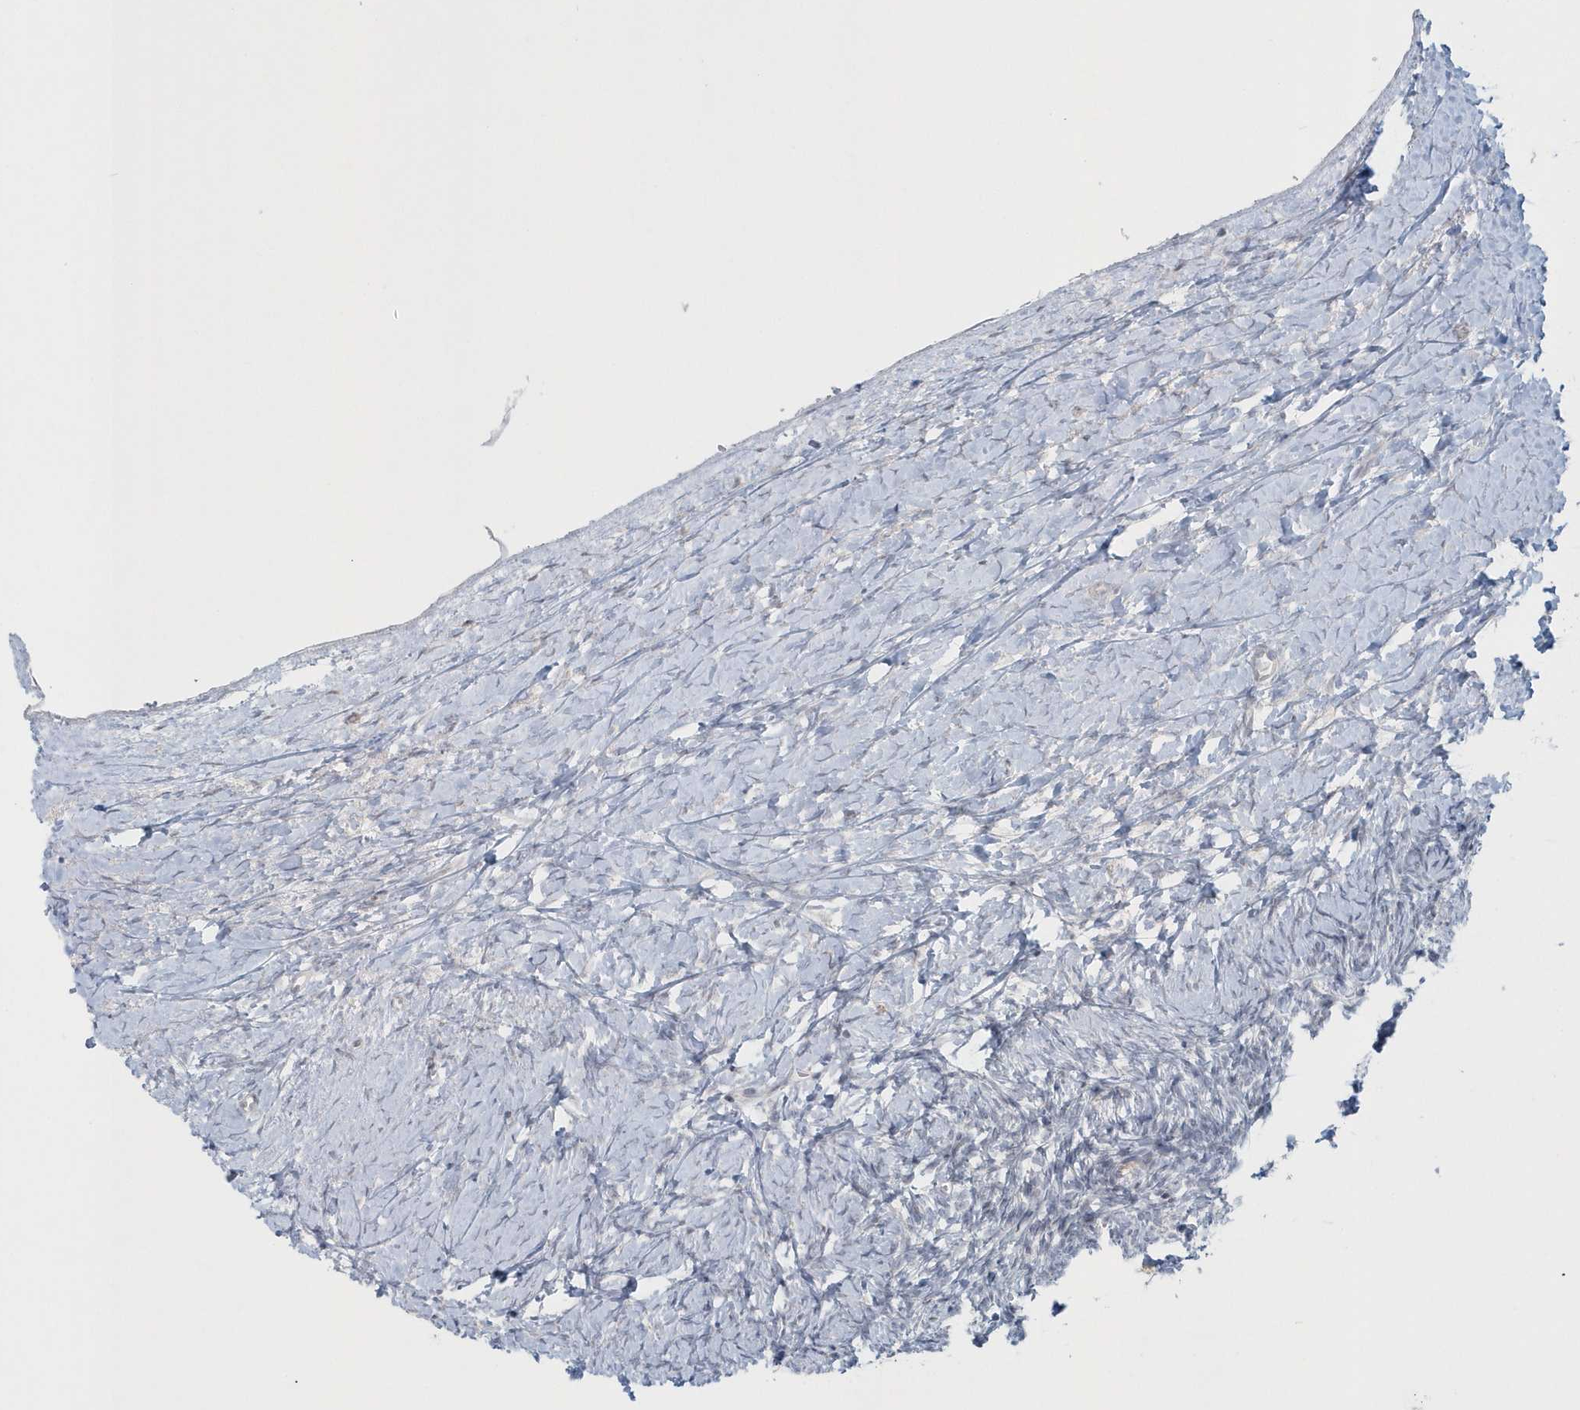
{"staining": {"intensity": "moderate", "quantity": ">75%", "location": "cytoplasmic/membranous"}, "tissue": "ovary", "cell_type": "Follicle cells", "image_type": "normal", "snomed": [{"axis": "morphology", "description": "Normal tissue, NOS"}, {"axis": "morphology", "description": "Developmental malformation"}, {"axis": "topography", "description": "Ovary"}], "caption": "Unremarkable ovary displays moderate cytoplasmic/membranous positivity in about >75% of follicle cells, visualized by immunohistochemistry.", "gene": "BLTP3A", "patient": {"sex": "female", "age": 39}}